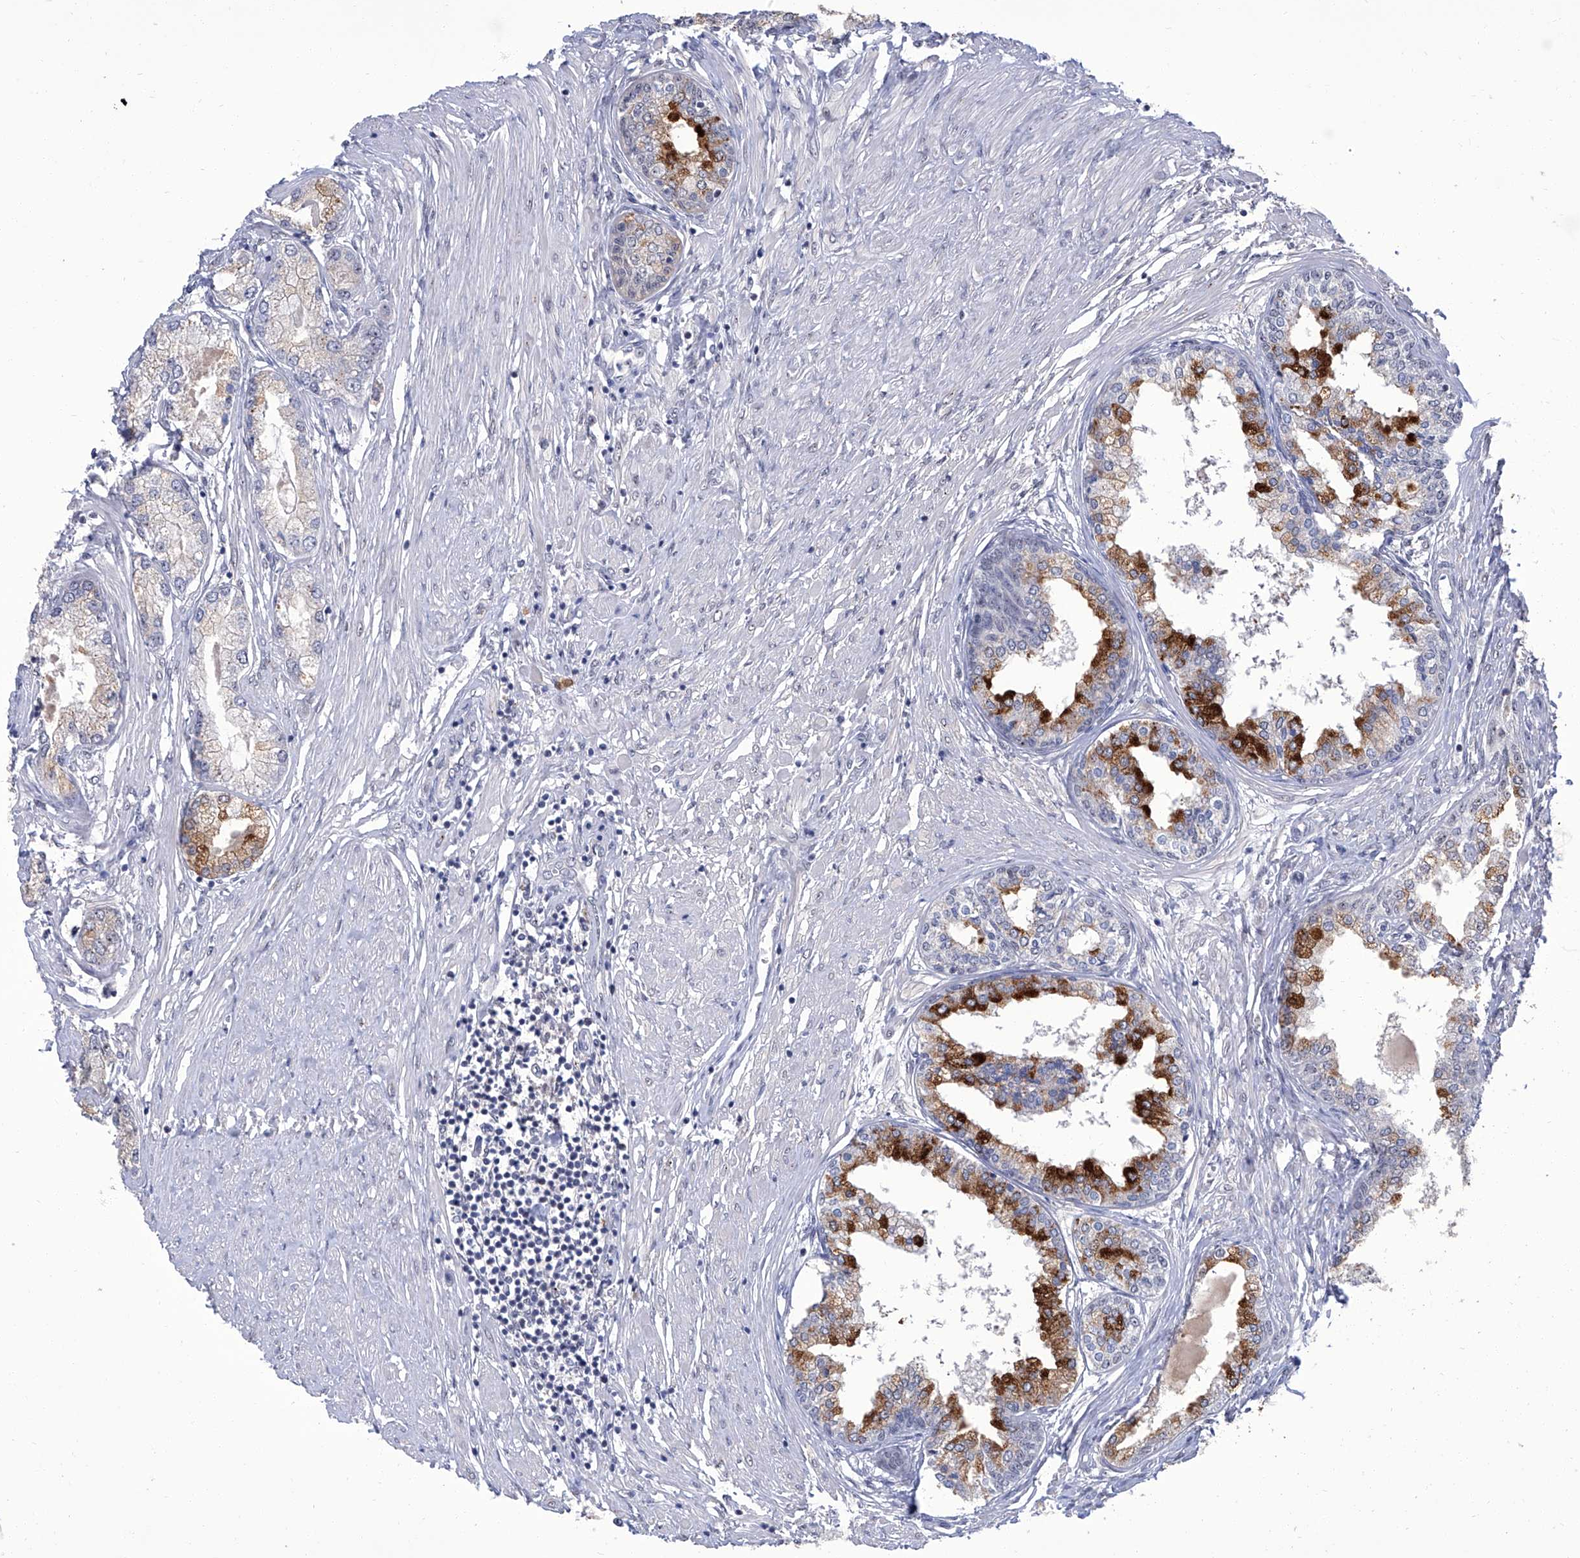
{"staining": {"intensity": "strong", "quantity": "25%-75%", "location": "cytoplasmic/membranous"}, "tissue": "prostate cancer", "cell_type": "Tumor cells", "image_type": "cancer", "snomed": [{"axis": "morphology", "description": "Adenocarcinoma, Low grade"}, {"axis": "topography", "description": "Prostate"}], "caption": "Strong cytoplasmic/membranous staining is identified in about 25%-75% of tumor cells in adenocarcinoma (low-grade) (prostate).", "gene": "CMTR1", "patient": {"sex": "male", "age": 62}}